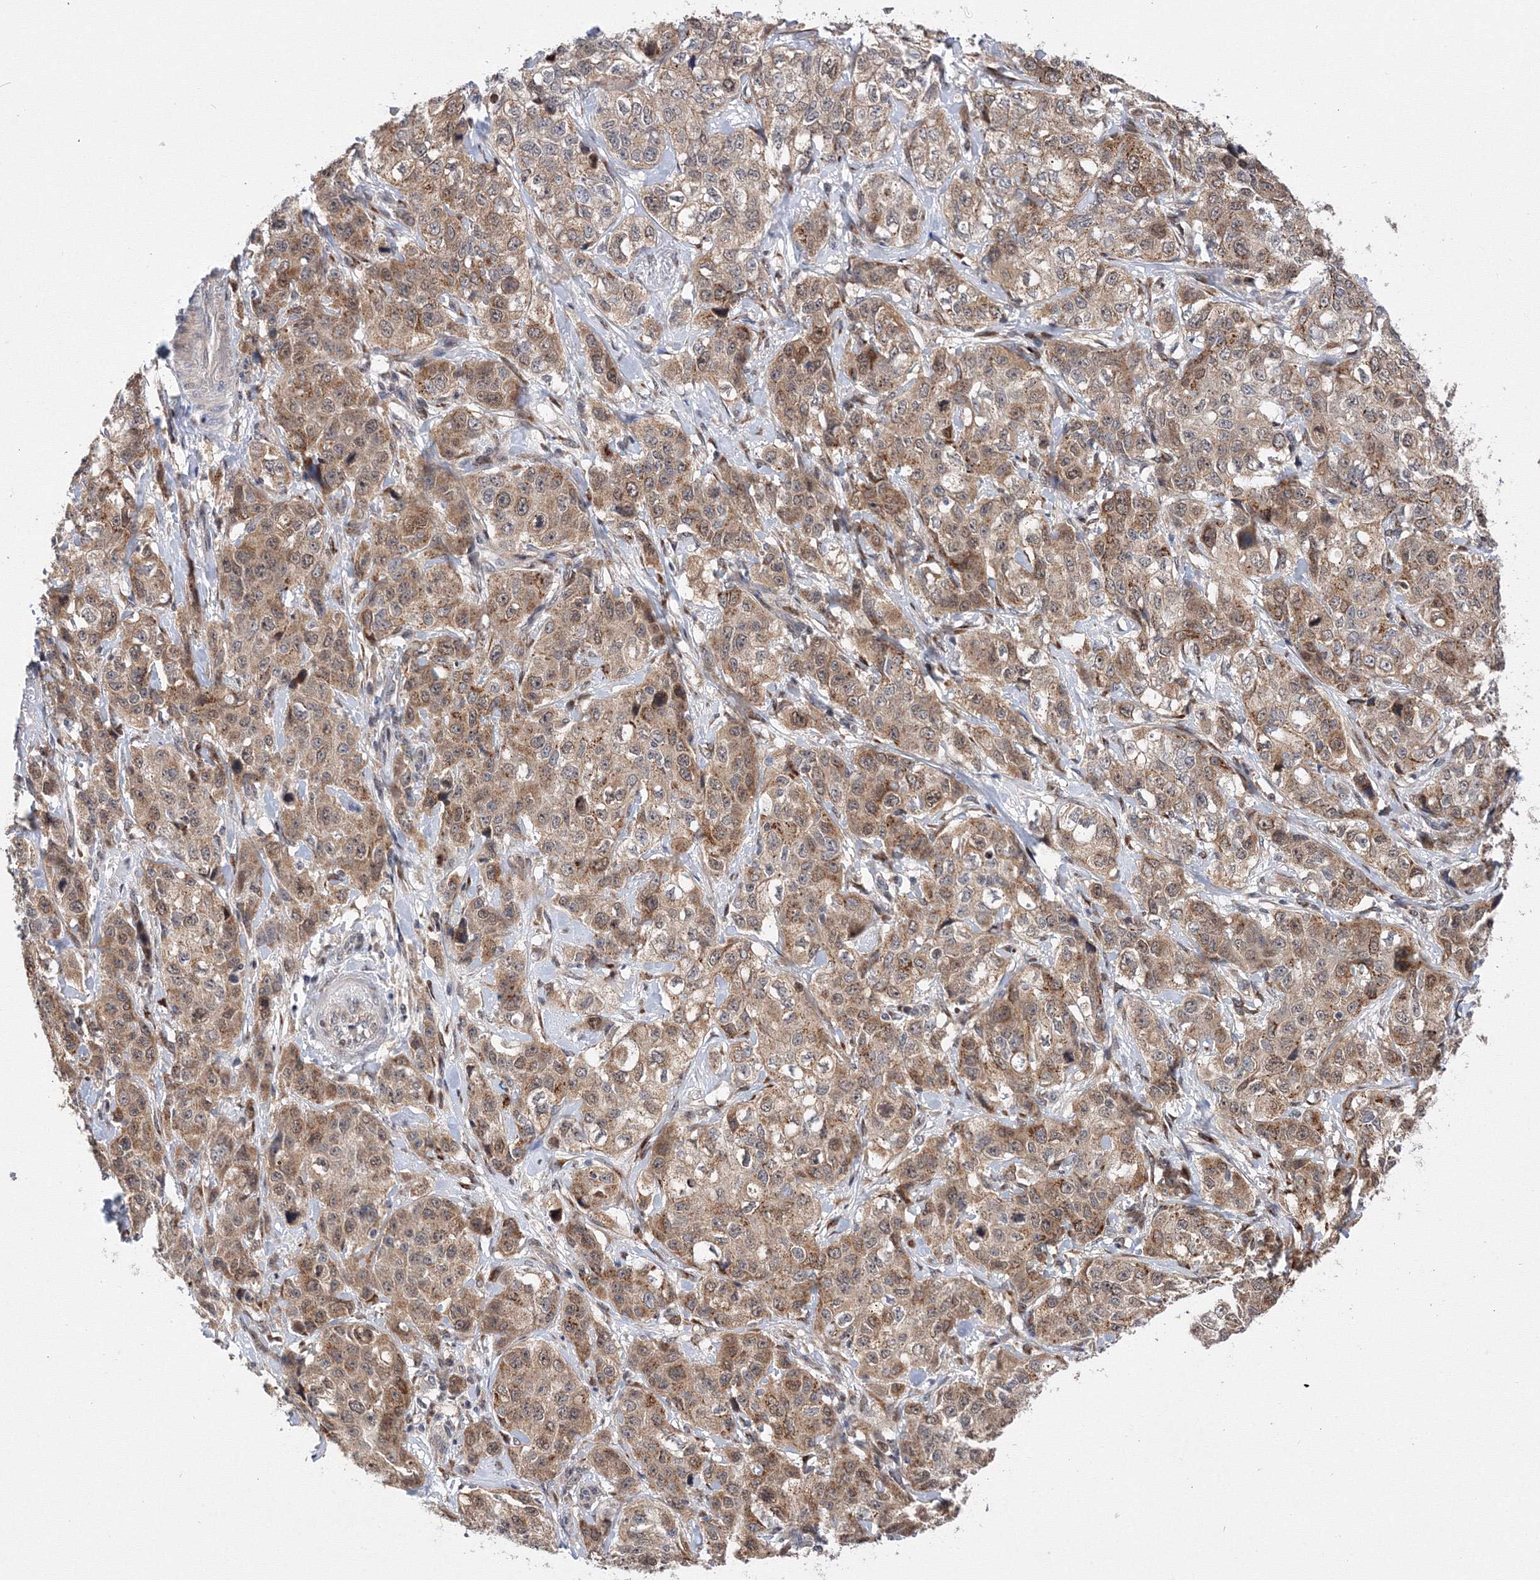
{"staining": {"intensity": "moderate", "quantity": ">75%", "location": "cytoplasmic/membranous"}, "tissue": "stomach cancer", "cell_type": "Tumor cells", "image_type": "cancer", "snomed": [{"axis": "morphology", "description": "Adenocarcinoma, NOS"}, {"axis": "topography", "description": "Stomach"}], "caption": "Stomach cancer (adenocarcinoma) stained for a protein shows moderate cytoplasmic/membranous positivity in tumor cells. (DAB = brown stain, brightfield microscopy at high magnification).", "gene": "GPN1", "patient": {"sex": "male", "age": 48}}